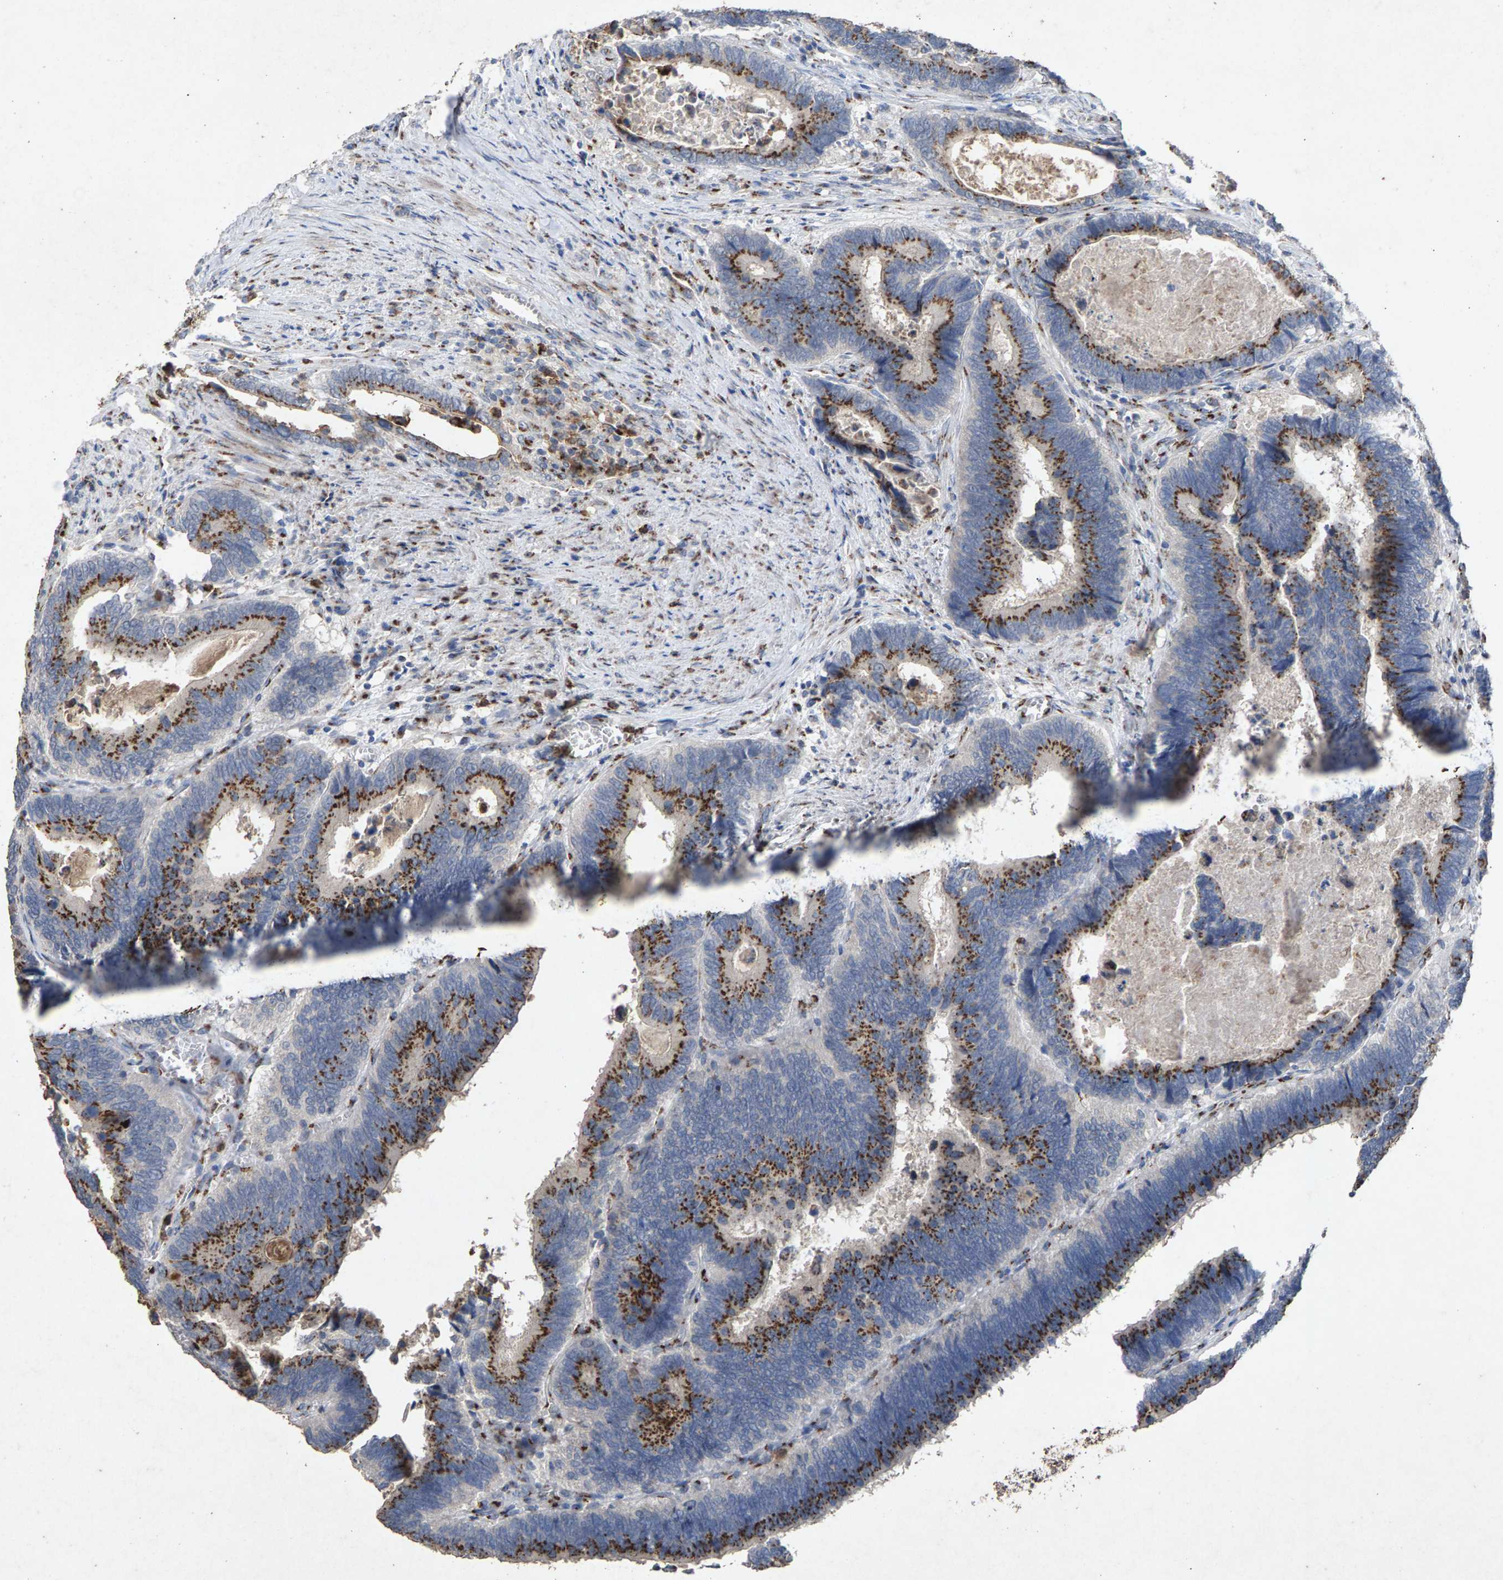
{"staining": {"intensity": "moderate", "quantity": ">75%", "location": "cytoplasmic/membranous"}, "tissue": "colorectal cancer", "cell_type": "Tumor cells", "image_type": "cancer", "snomed": [{"axis": "morphology", "description": "Adenocarcinoma, NOS"}, {"axis": "topography", "description": "Colon"}], "caption": "This image demonstrates immunohistochemistry staining of colorectal adenocarcinoma, with medium moderate cytoplasmic/membranous staining in approximately >75% of tumor cells.", "gene": "MAN2A1", "patient": {"sex": "male", "age": 72}}